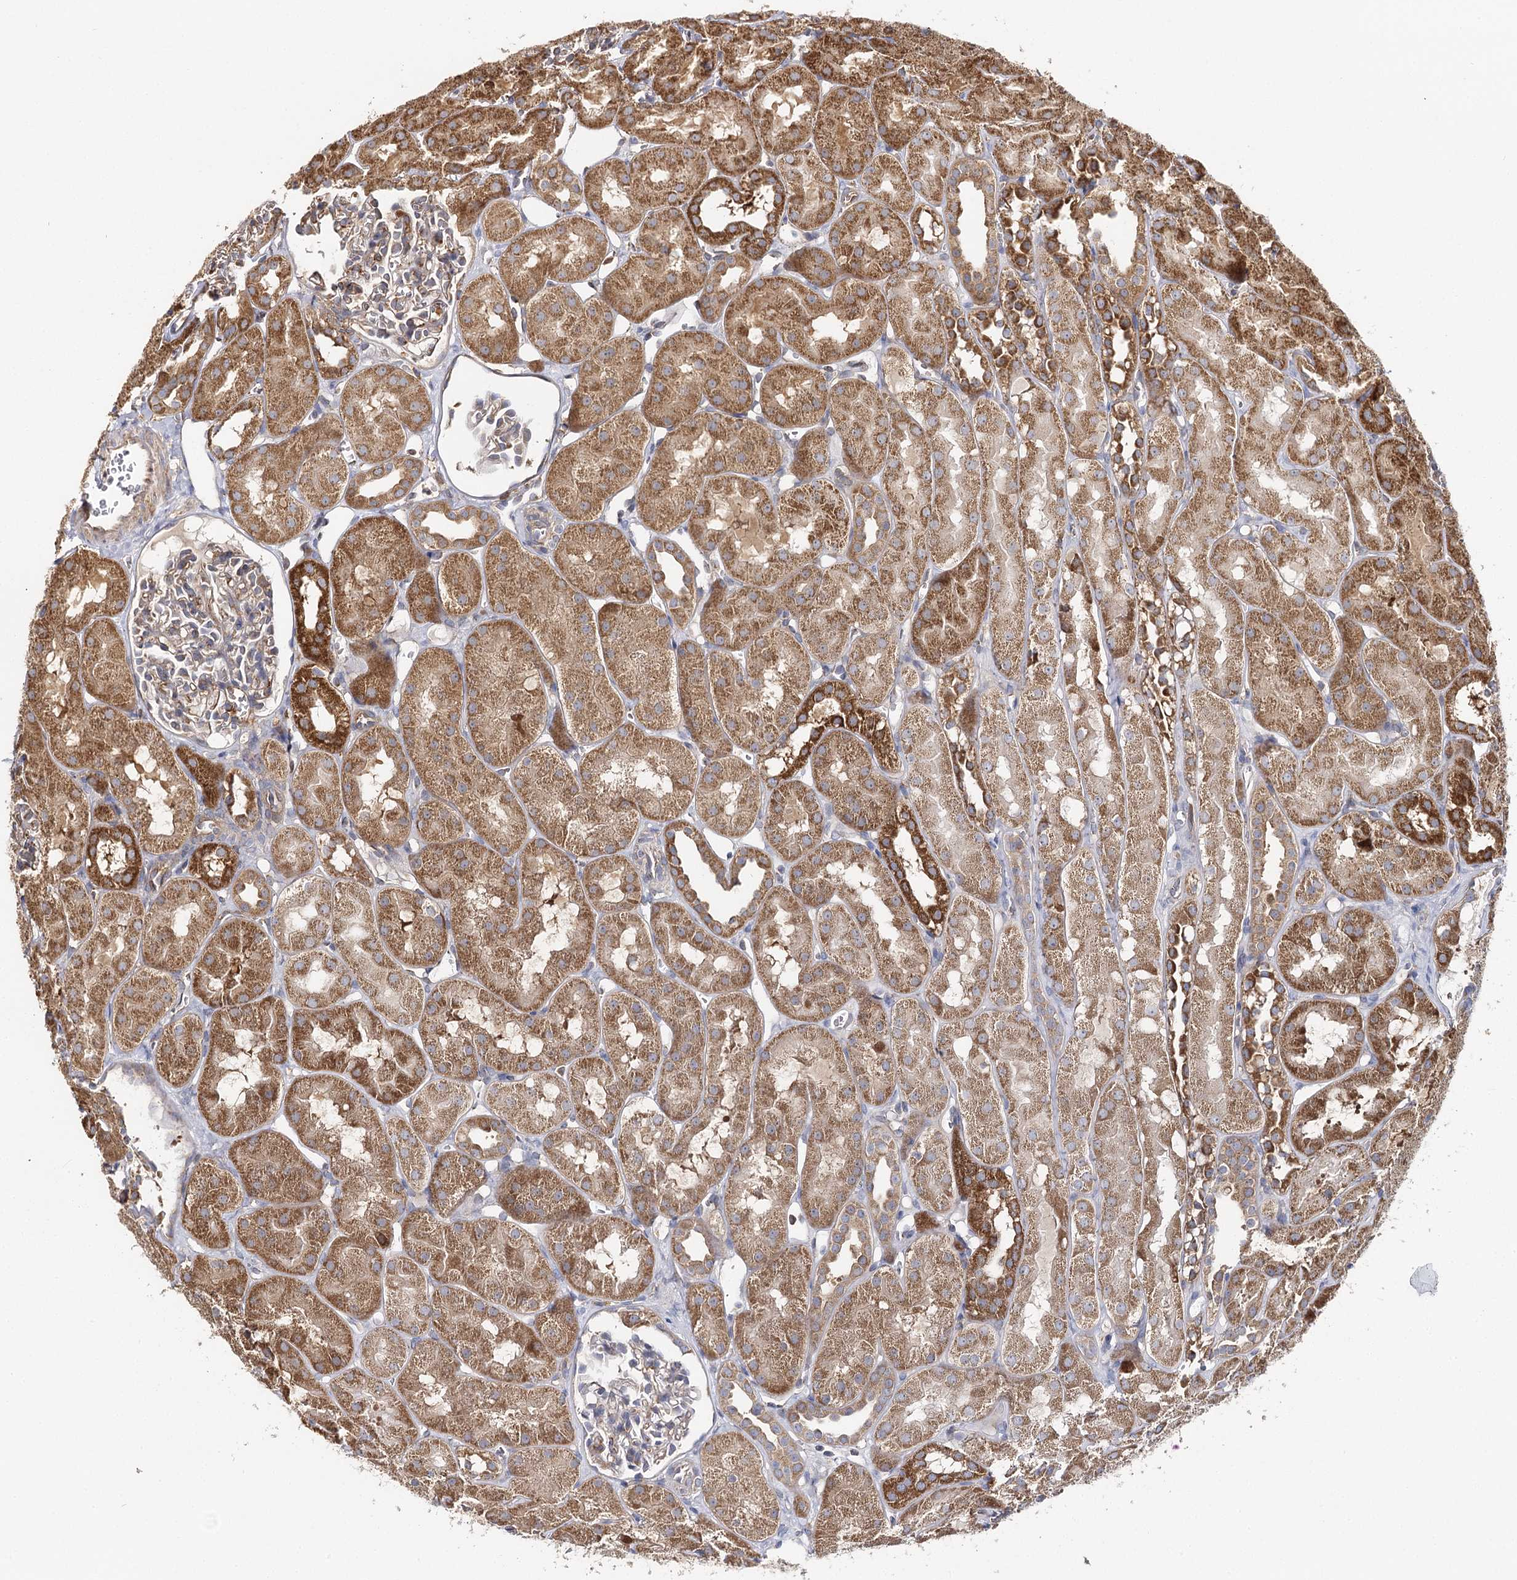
{"staining": {"intensity": "moderate", "quantity": "<25%", "location": "cytoplasmic/membranous"}, "tissue": "kidney", "cell_type": "Cells in glomeruli", "image_type": "normal", "snomed": [{"axis": "morphology", "description": "Normal tissue, NOS"}, {"axis": "topography", "description": "Kidney"}, {"axis": "topography", "description": "Urinary bladder"}], "caption": "Immunohistochemical staining of benign human kidney shows moderate cytoplasmic/membranous protein expression in approximately <25% of cells in glomeruli.", "gene": "SEC24B", "patient": {"sex": "male", "age": 16}}